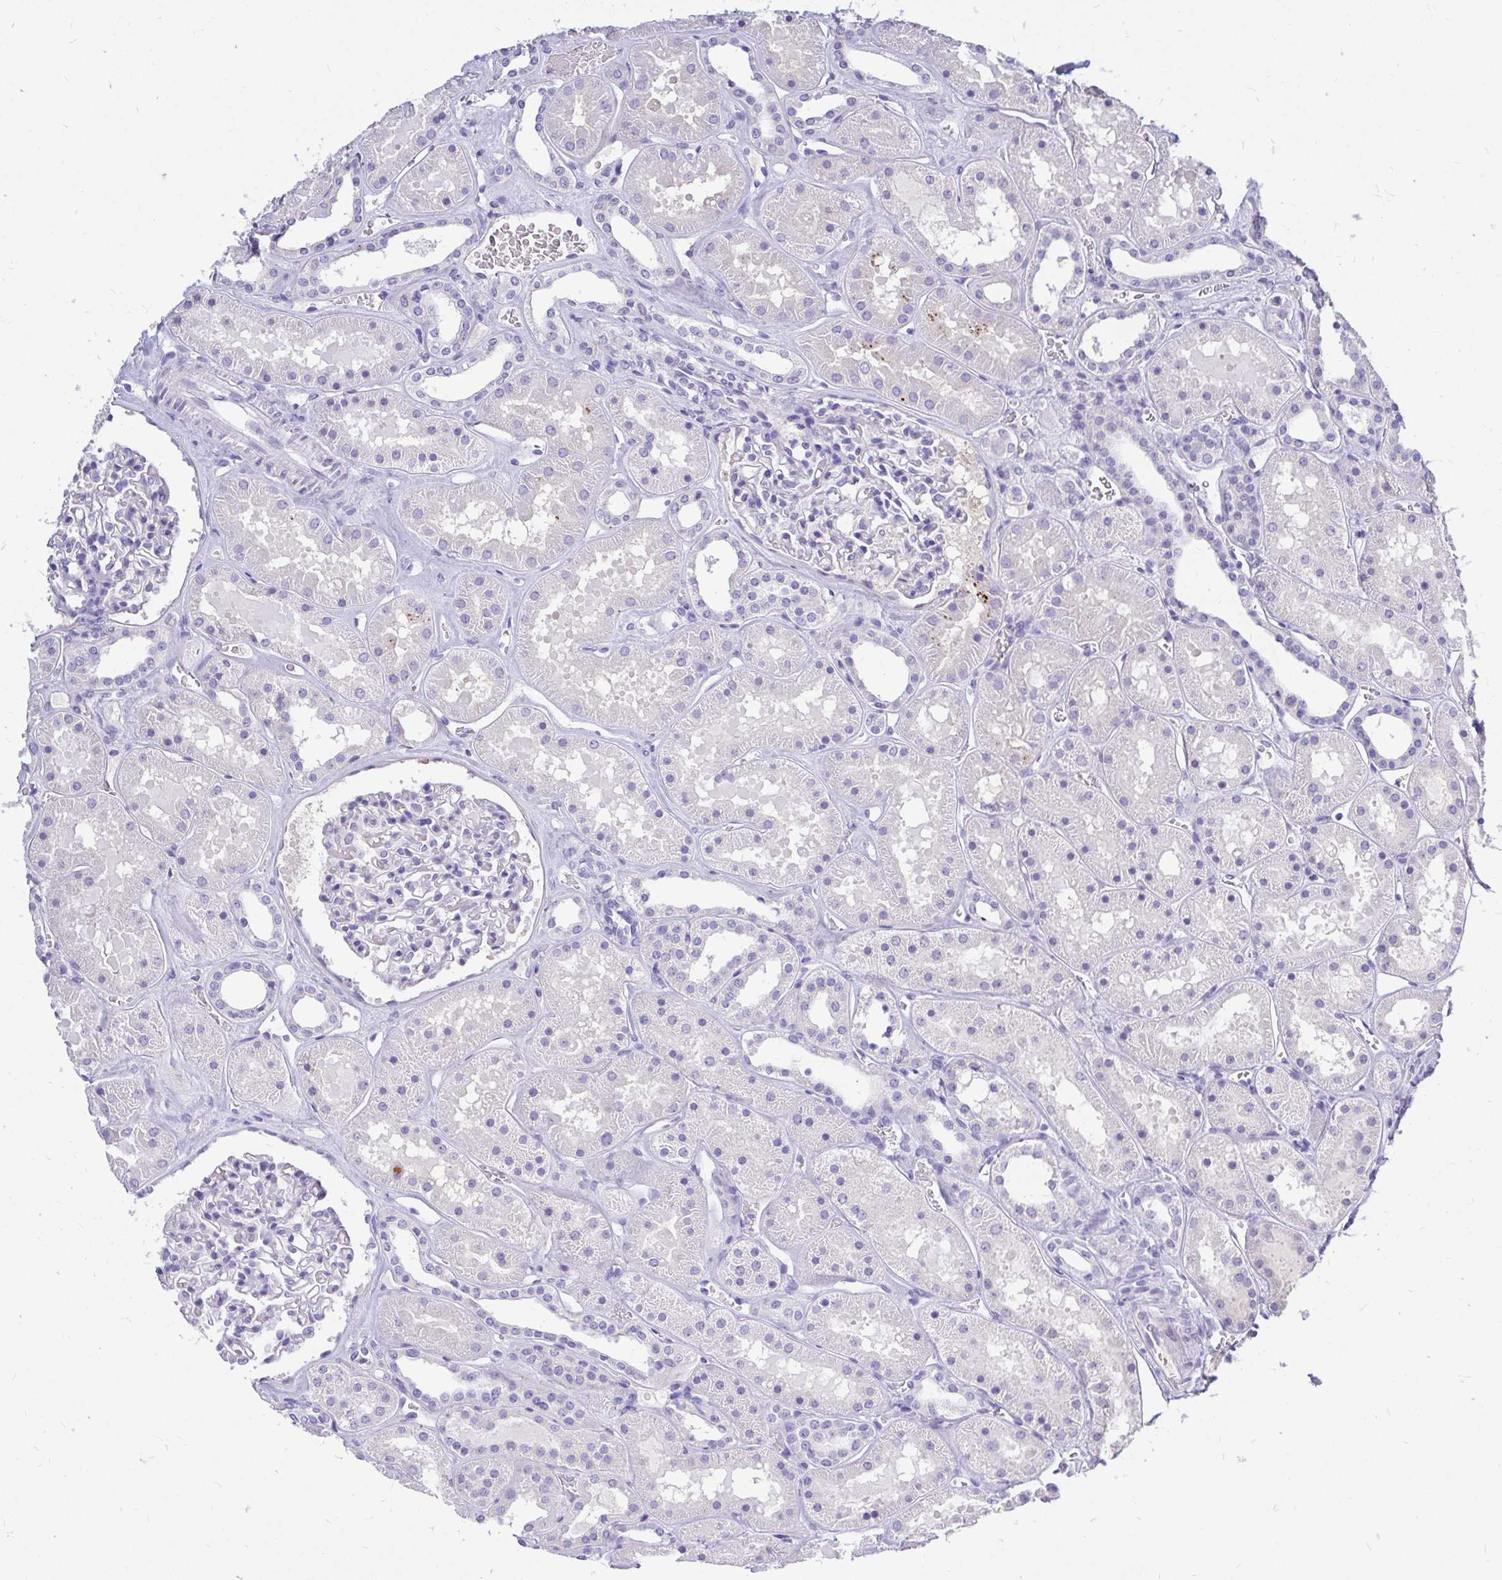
{"staining": {"intensity": "negative", "quantity": "none", "location": "none"}, "tissue": "kidney", "cell_type": "Cells in glomeruli", "image_type": "normal", "snomed": [{"axis": "morphology", "description": "Normal tissue, NOS"}, {"axis": "topography", "description": "Kidney"}], "caption": "This is an immunohistochemistry (IHC) photomicrograph of normal kidney. There is no expression in cells in glomeruli.", "gene": "MAP1LC3A", "patient": {"sex": "female", "age": 41}}